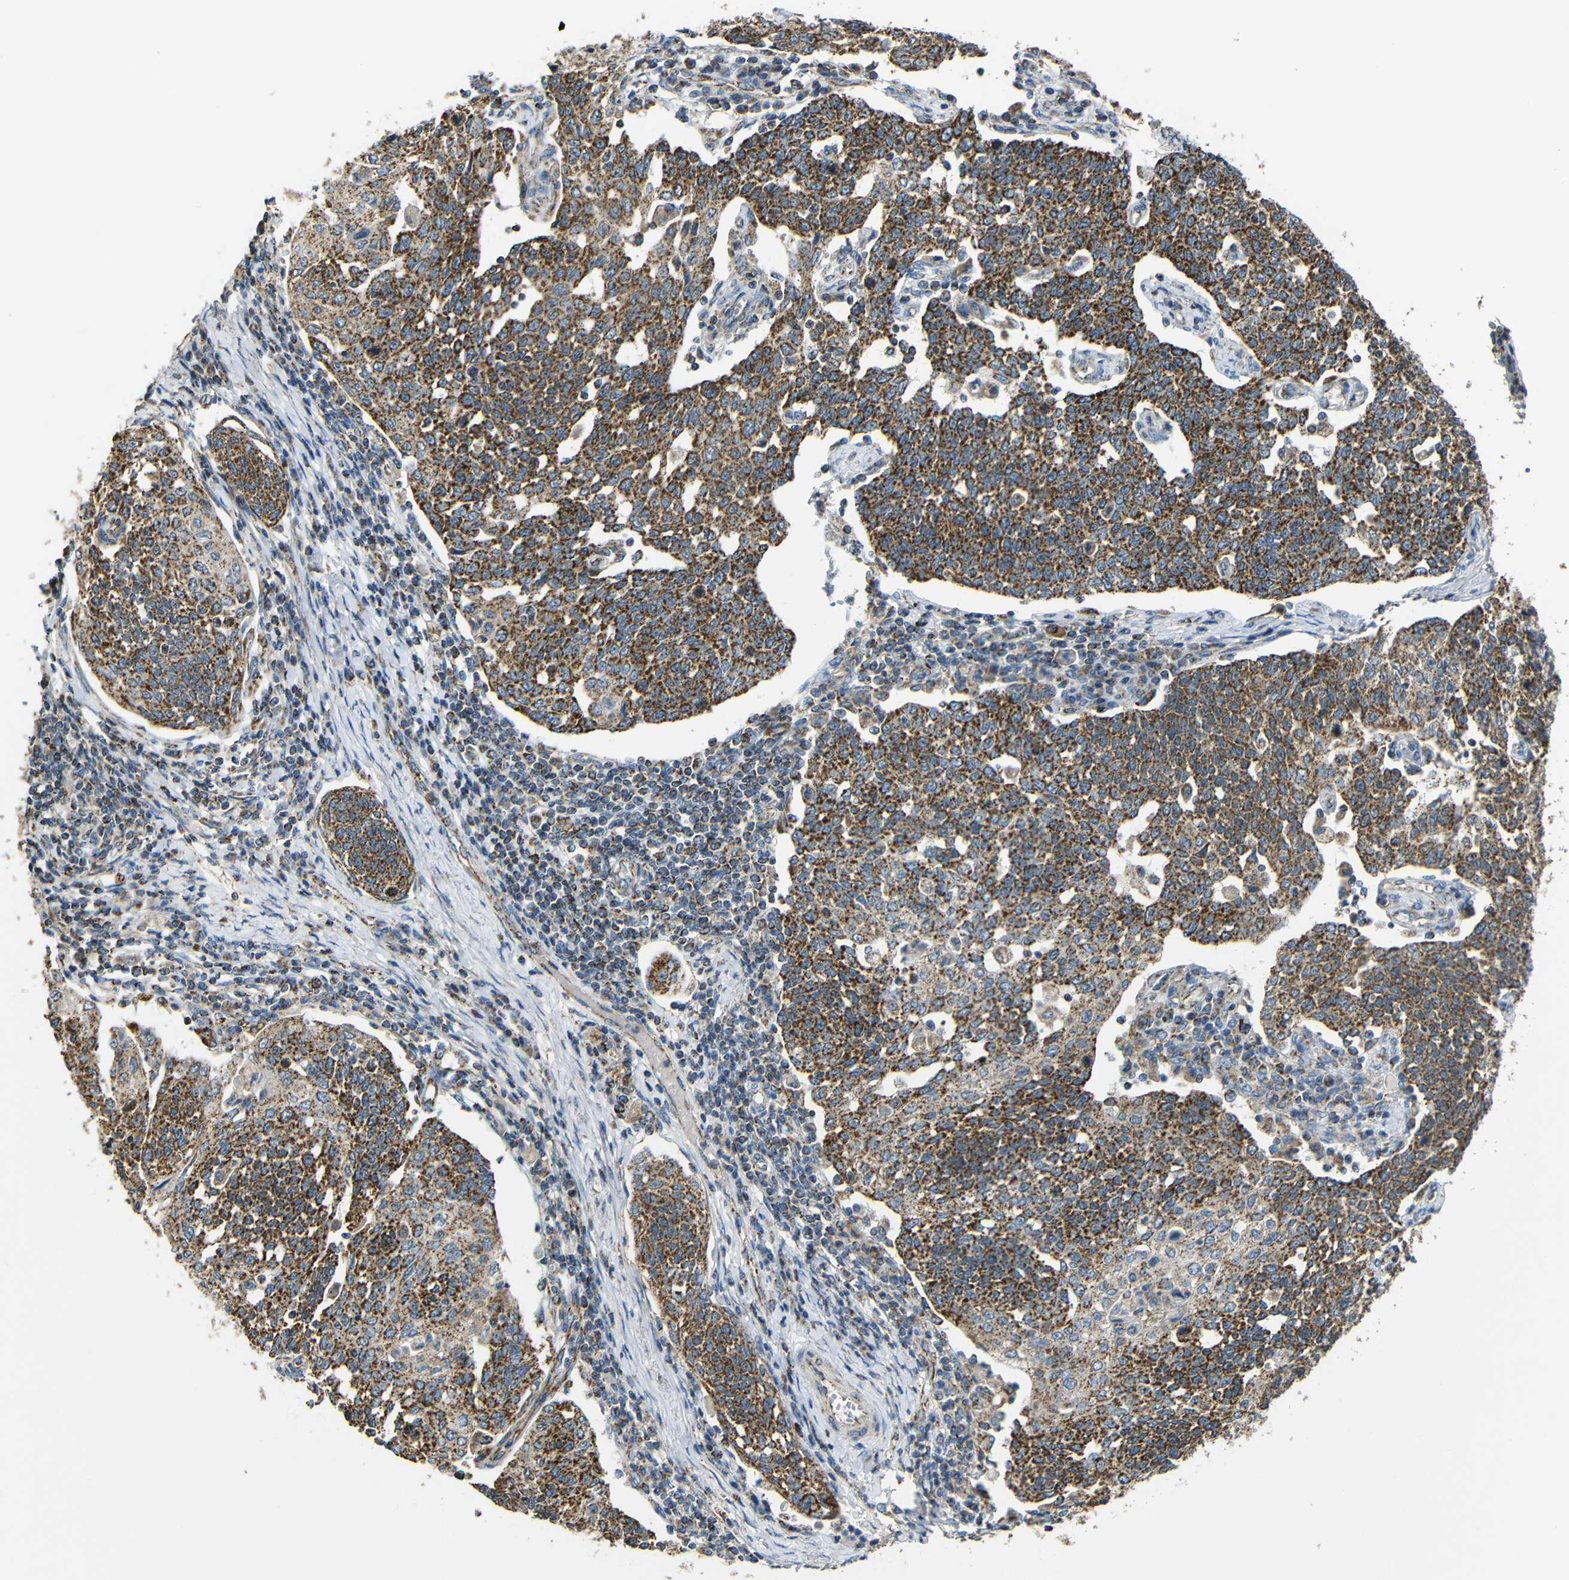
{"staining": {"intensity": "strong", "quantity": ">75%", "location": "cytoplasmic/membranous"}, "tissue": "cervical cancer", "cell_type": "Tumor cells", "image_type": "cancer", "snomed": [{"axis": "morphology", "description": "Squamous cell carcinoma, NOS"}, {"axis": "topography", "description": "Cervix"}], "caption": "A brown stain labels strong cytoplasmic/membranous staining of a protein in human cervical squamous cell carcinoma tumor cells. (IHC, brightfield microscopy, high magnification).", "gene": "NR3C2", "patient": {"sex": "female", "age": 34}}